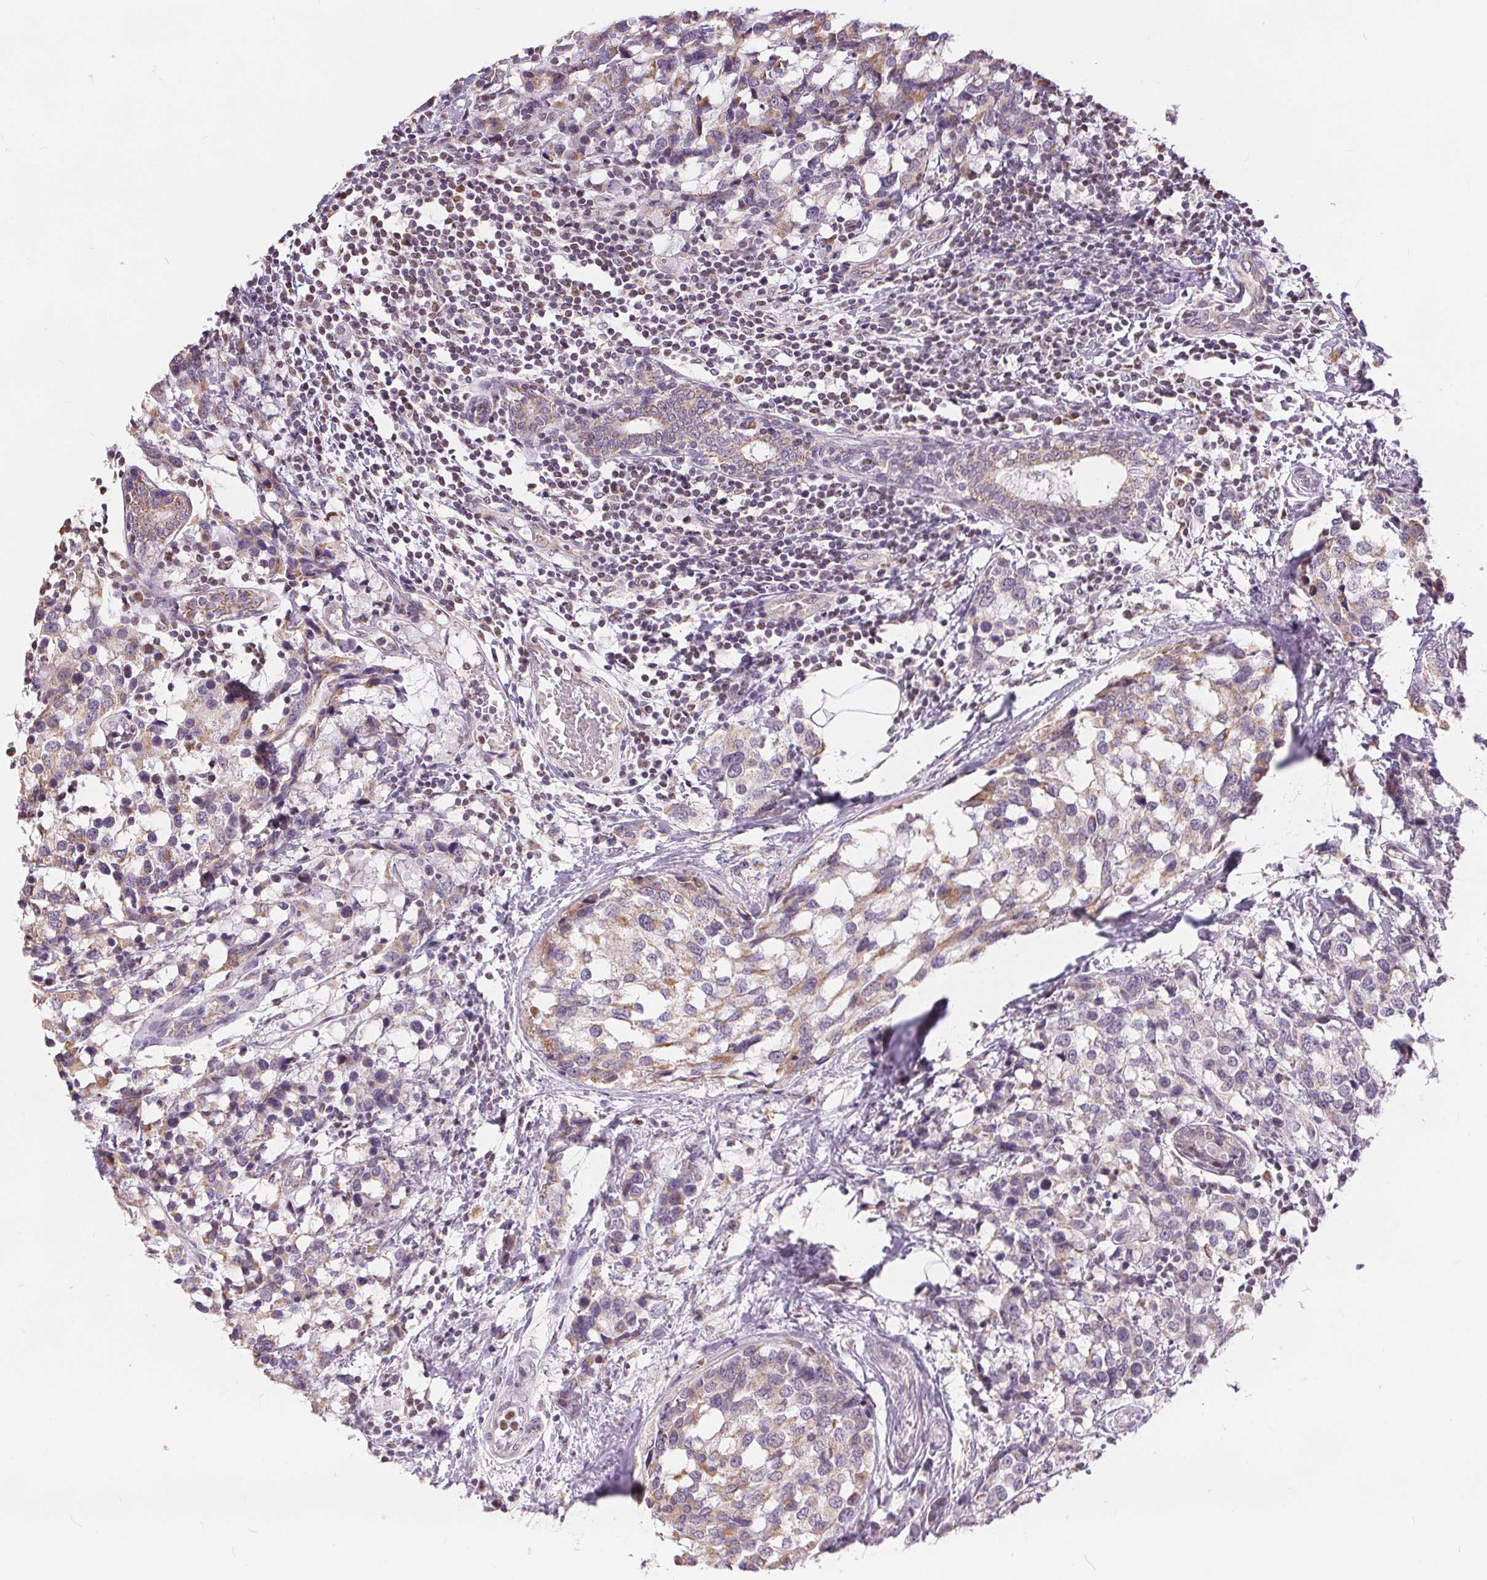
{"staining": {"intensity": "weak", "quantity": "<25%", "location": "cytoplasmic/membranous"}, "tissue": "breast cancer", "cell_type": "Tumor cells", "image_type": "cancer", "snomed": [{"axis": "morphology", "description": "Lobular carcinoma"}, {"axis": "topography", "description": "Breast"}], "caption": "DAB immunohistochemical staining of breast cancer shows no significant positivity in tumor cells.", "gene": "POU2F2", "patient": {"sex": "female", "age": 59}}